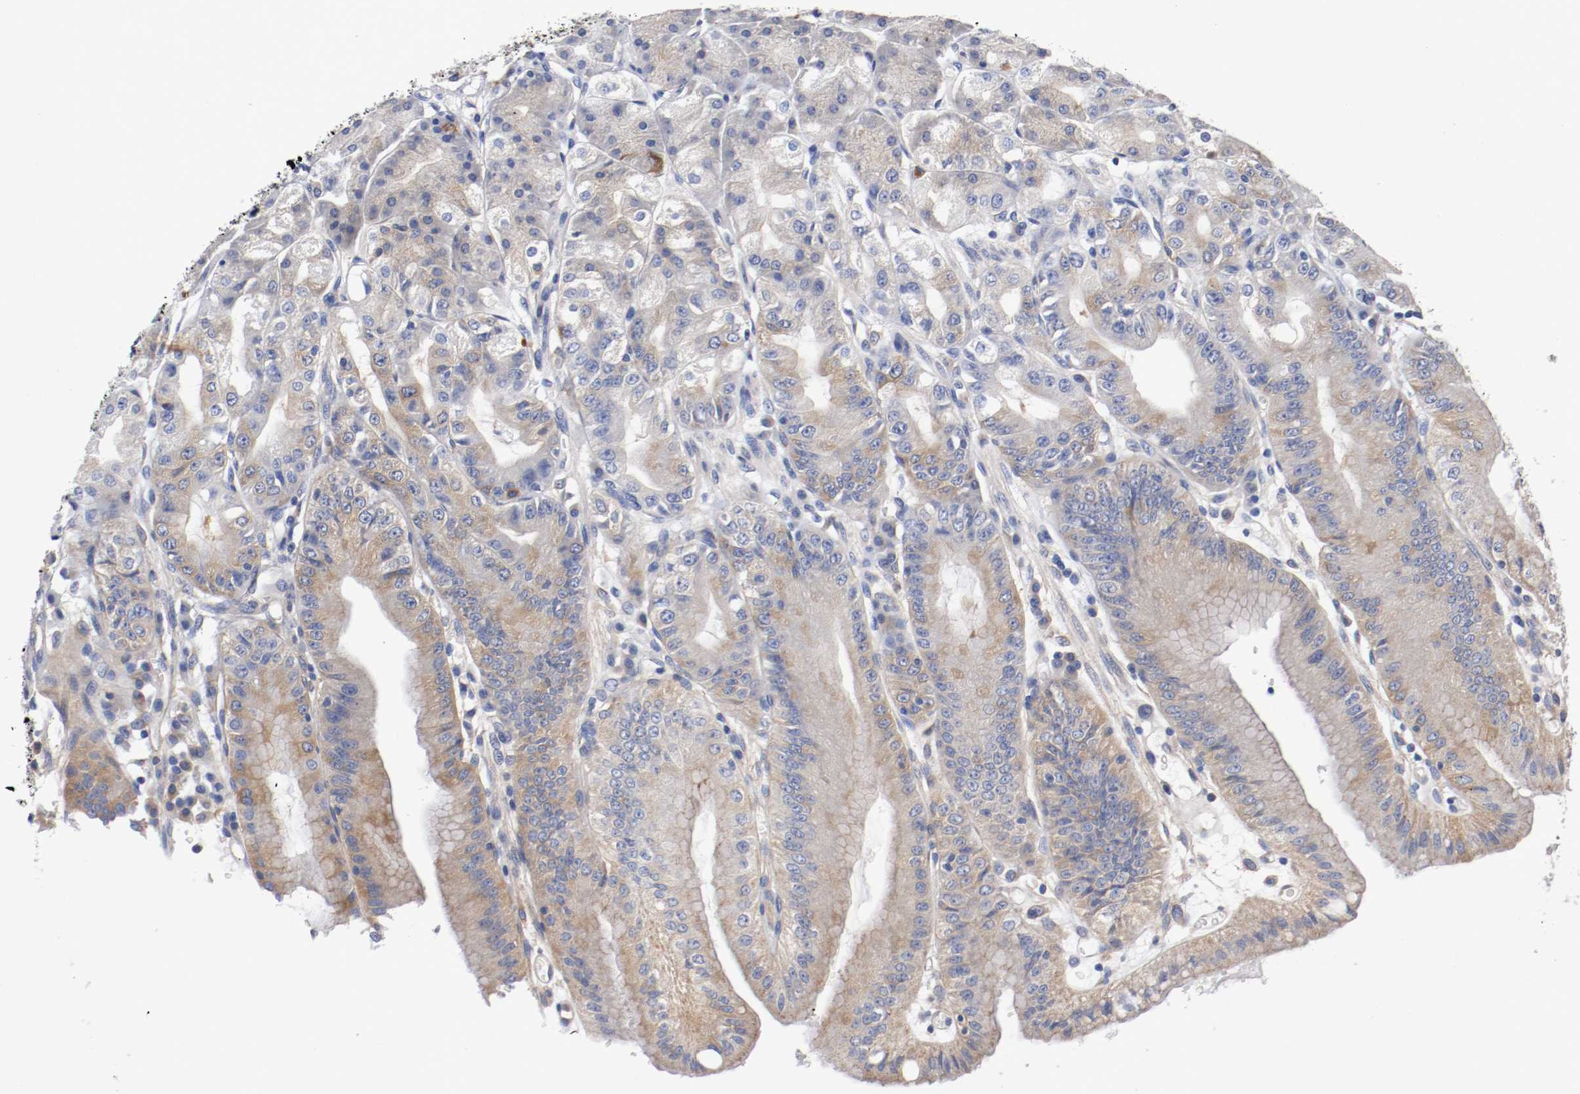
{"staining": {"intensity": "moderate", "quantity": "25%-75%", "location": "cytoplasmic/membranous"}, "tissue": "stomach", "cell_type": "Glandular cells", "image_type": "normal", "snomed": [{"axis": "morphology", "description": "Normal tissue, NOS"}, {"axis": "topography", "description": "Stomach, lower"}], "caption": "Immunohistochemical staining of unremarkable stomach demonstrates 25%-75% levels of moderate cytoplasmic/membranous protein staining in approximately 25%-75% of glandular cells. (Brightfield microscopy of DAB IHC at high magnification).", "gene": "HGS", "patient": {"sex": "male", "age": 71}}